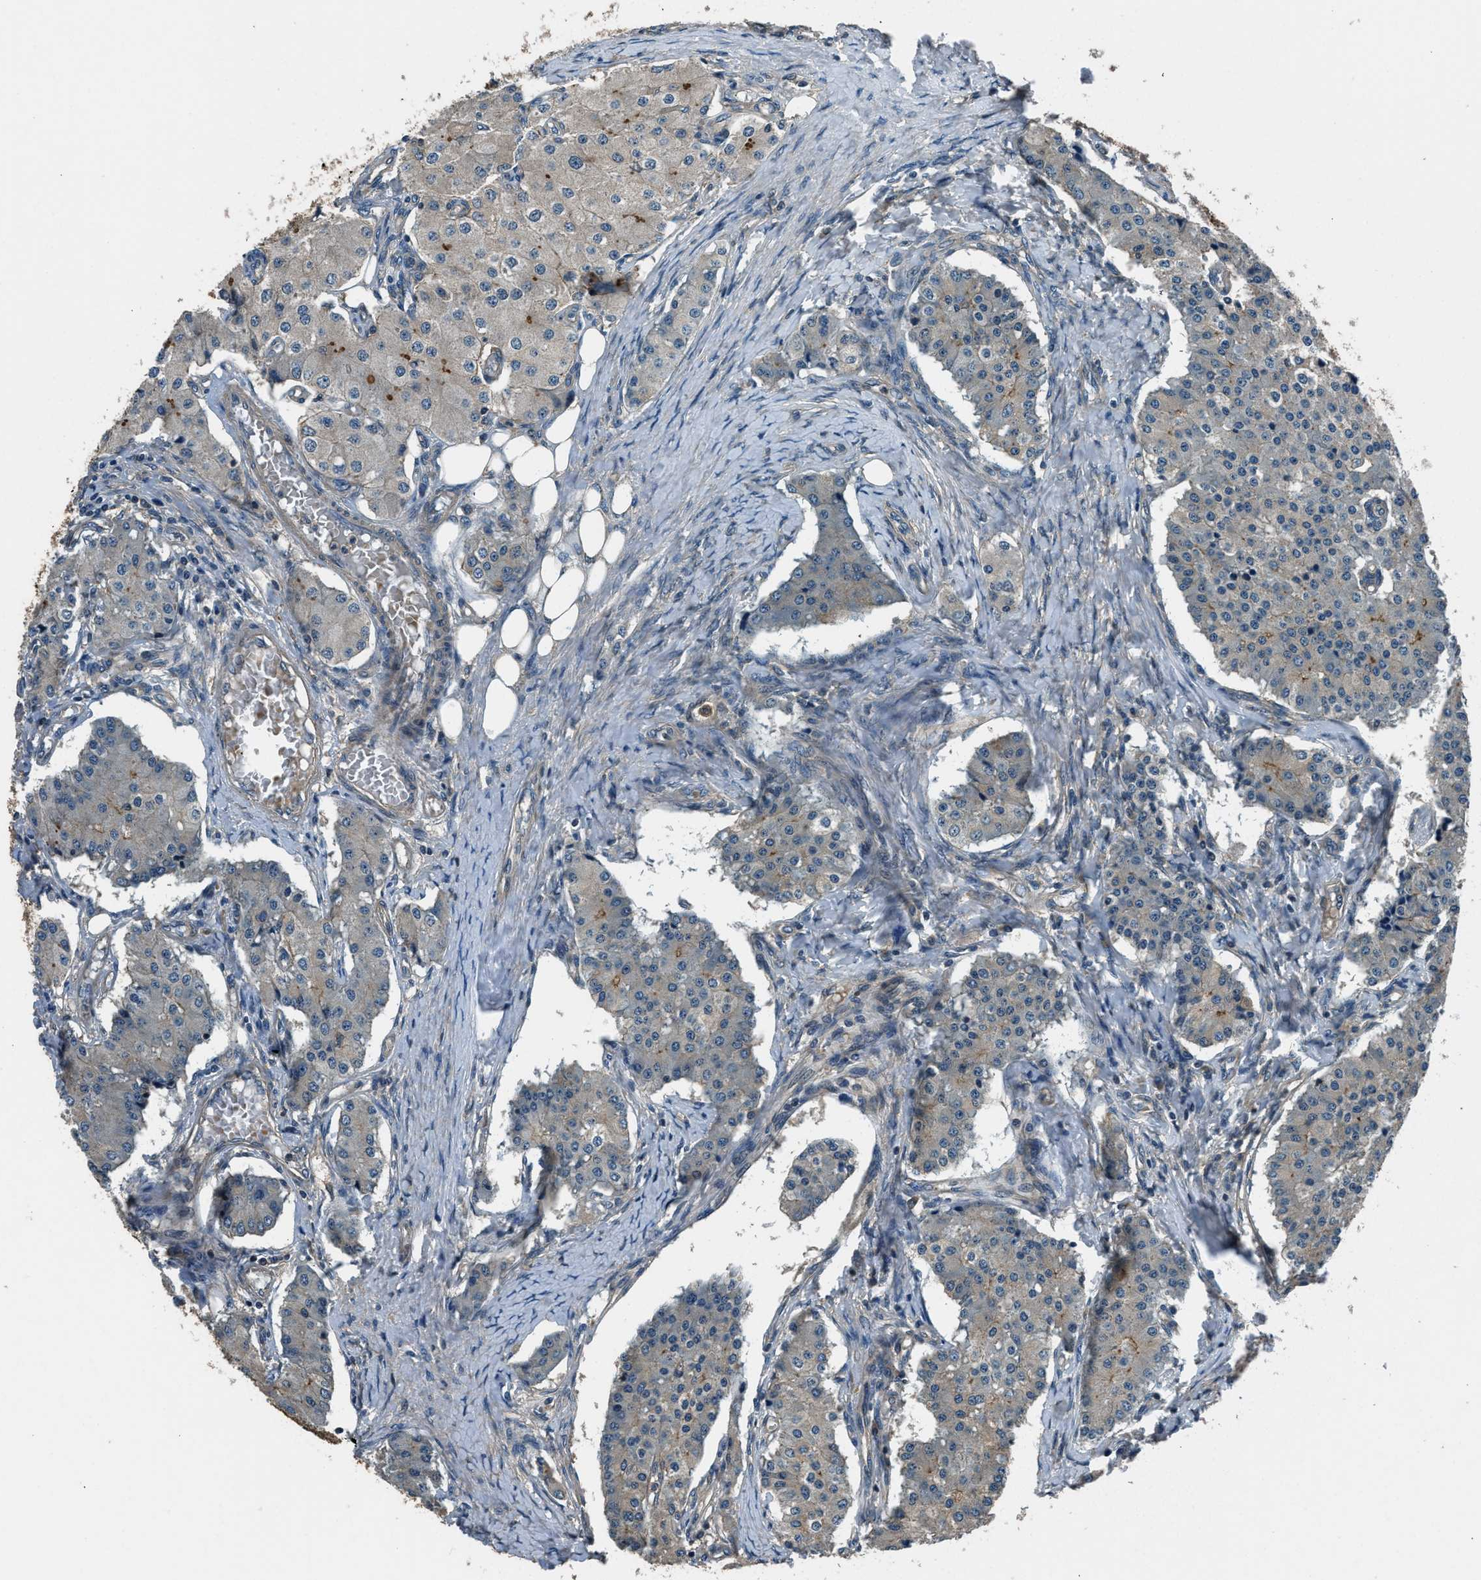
{"staining": {"intensity": "moderate", "quantity": "<25%", "location": "cytoplasmic/membranous"}, "tissue": "carcinoid", "cell_type": "Tumor cells", "image_type": "cancer", "snomed": [{"axis": "morphology", "description": "Carcinoid, malignant, NOS"}, {"axis": "topography", "description": "Colon"}], "caption": "Carcinoid stained with DAB (3,3'-diaminobenzidine) IHC shows low levels of moderate cytoplasmic/membranous positivity in approximately <25% of tumor cells. (Brightfield microscopy of DAB IHC at high magnification).", "gene": "ARHGEF11", "patient": {"sex": "female", "age": 52}}